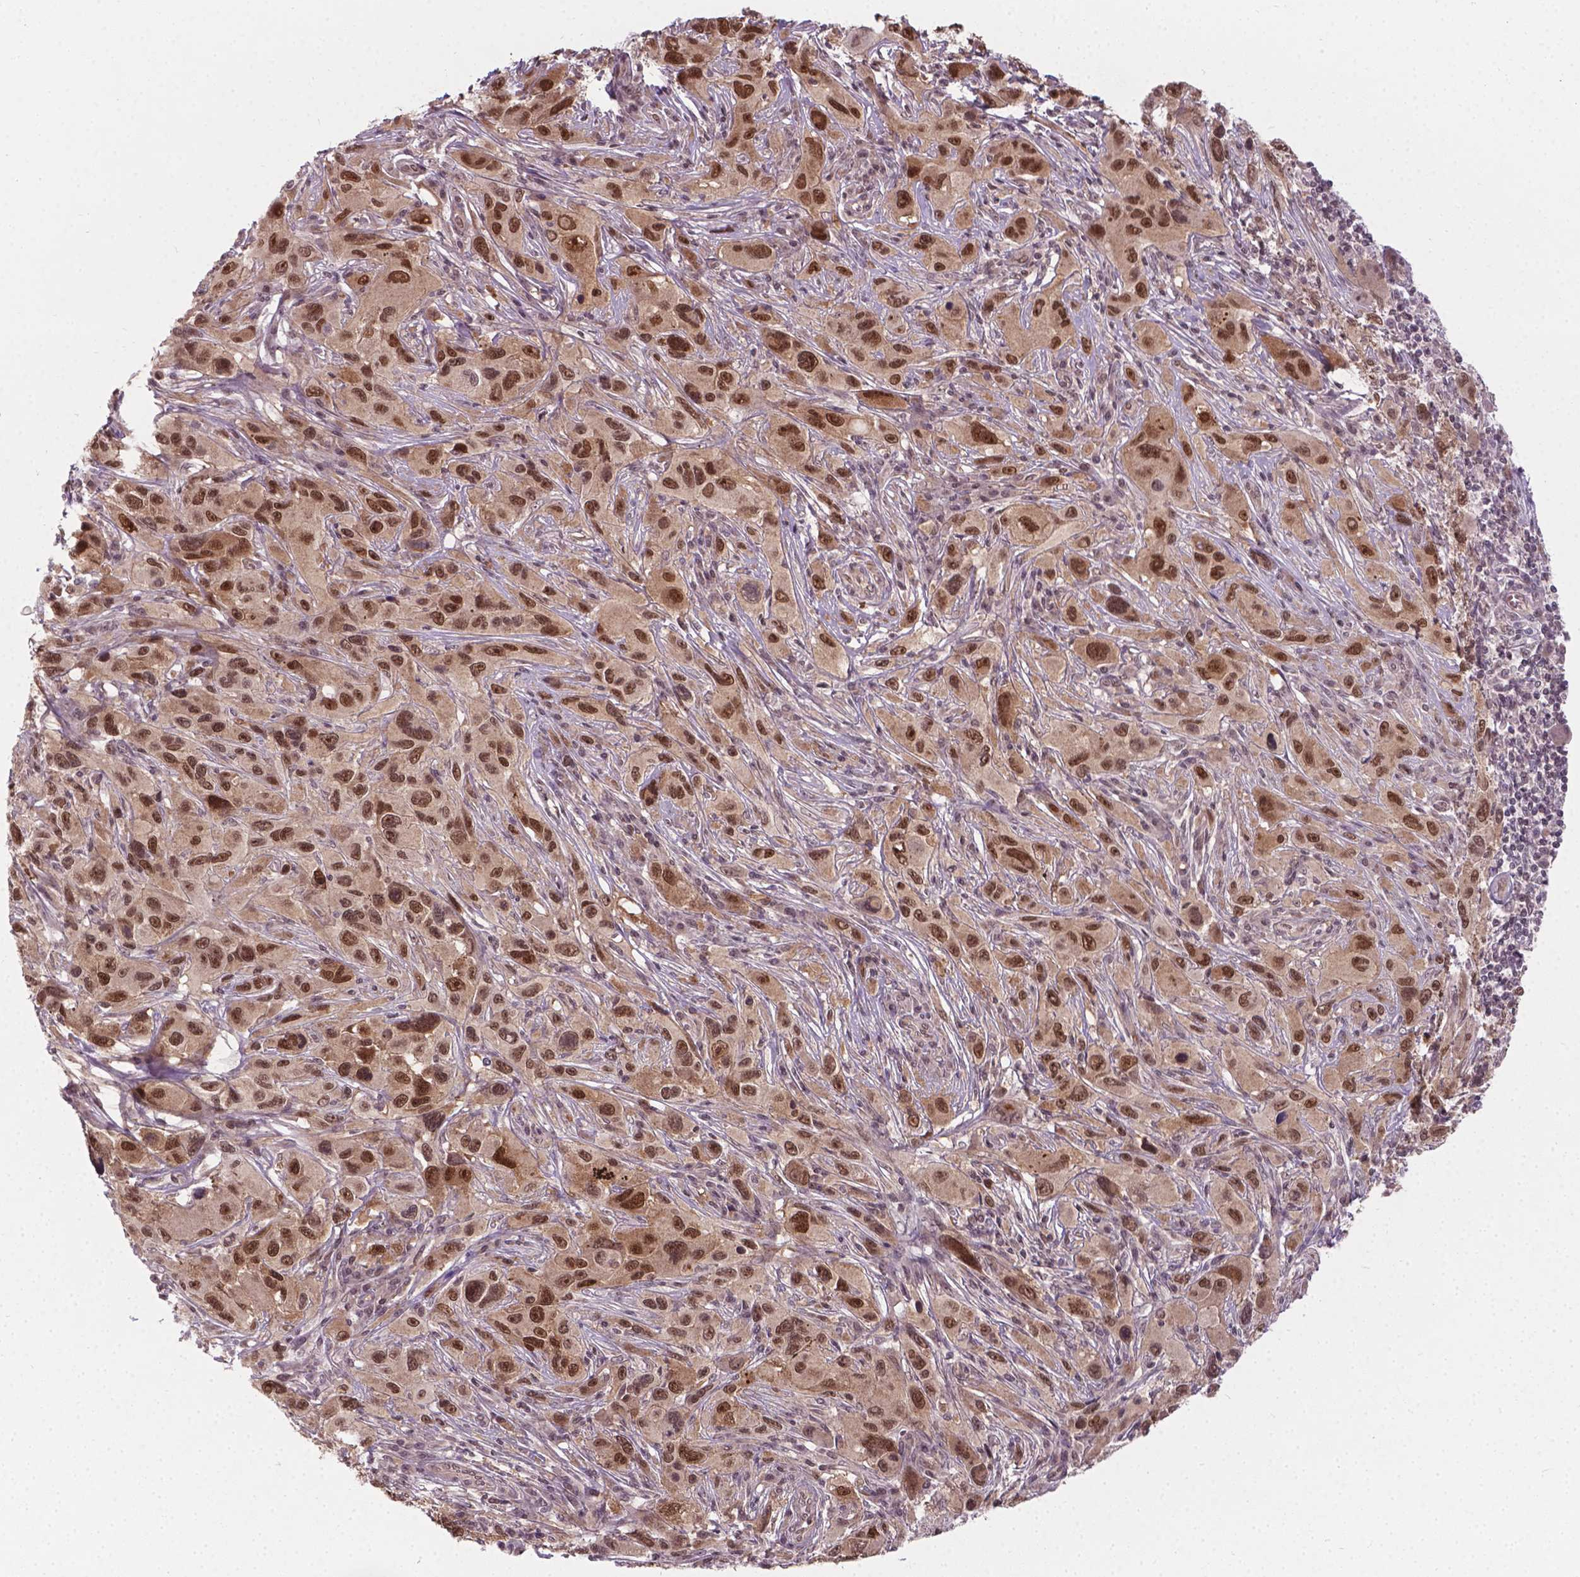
{"staining": {"intensity": "moderate", "quantity": ">75%", "location": "nuclear"}, "tissue": "melanoma", "cell_type": "Tumor cells", "image_type": "cancer", "snomed": [{"axis": "morphology", "description": "Malignant melanoma, NOS"}, {"axis": "topography", "description": "Skin"}], "caption": "Immunohistochemistry (IHC) staining of melanoma, which demonstrates medium levels of moderate nuclear positivity in approximately >75% of tumor cells indicating moderate nuclear protein positivity. The staining was performed using DAB (3,3'-diaminobenzidine) (brown) for protein detection and nuclei were counterstained in hematoxylin (blue).", "gene": "ANKRD54", "patient": {"sex": "male", "age": 53}}